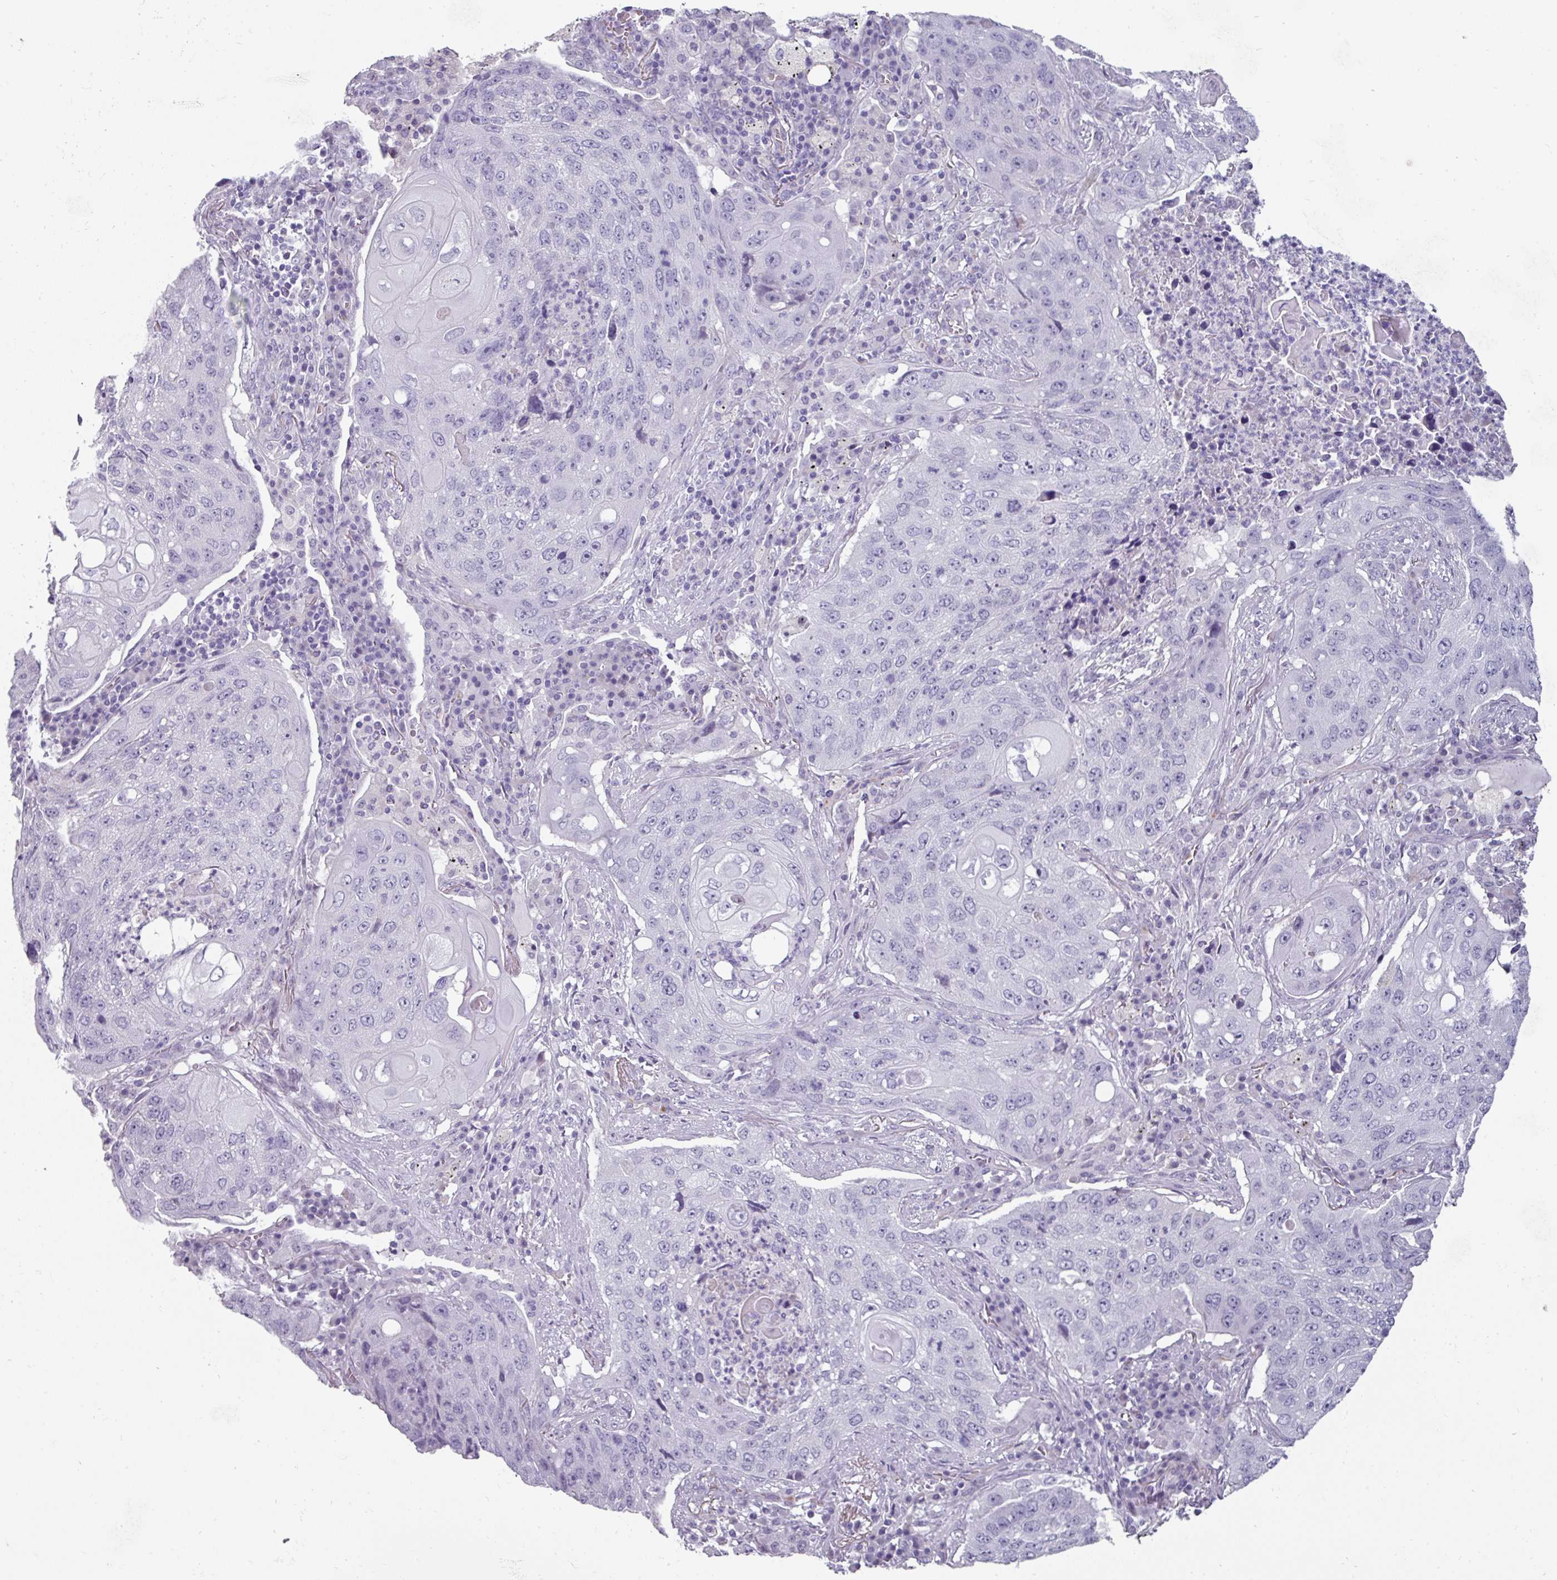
{"staining": {"intensity": "negative", "quantity": "none", "location": "none"}, "tissue": "lung cancer", "cell_type": "Tumor cells", "image_type": "cancer", "snomed": [{"axis": "morphology", "description": "Squamous cell carcinoma, NOS"}, {"axis": "topography", "description": "Lung"}], "caption": "Tumor cells are negative for protein expression in human squamous cell carcinoma (lung).", "gene": "EYA3", "patient": {"sex": "female", "age": 63}}